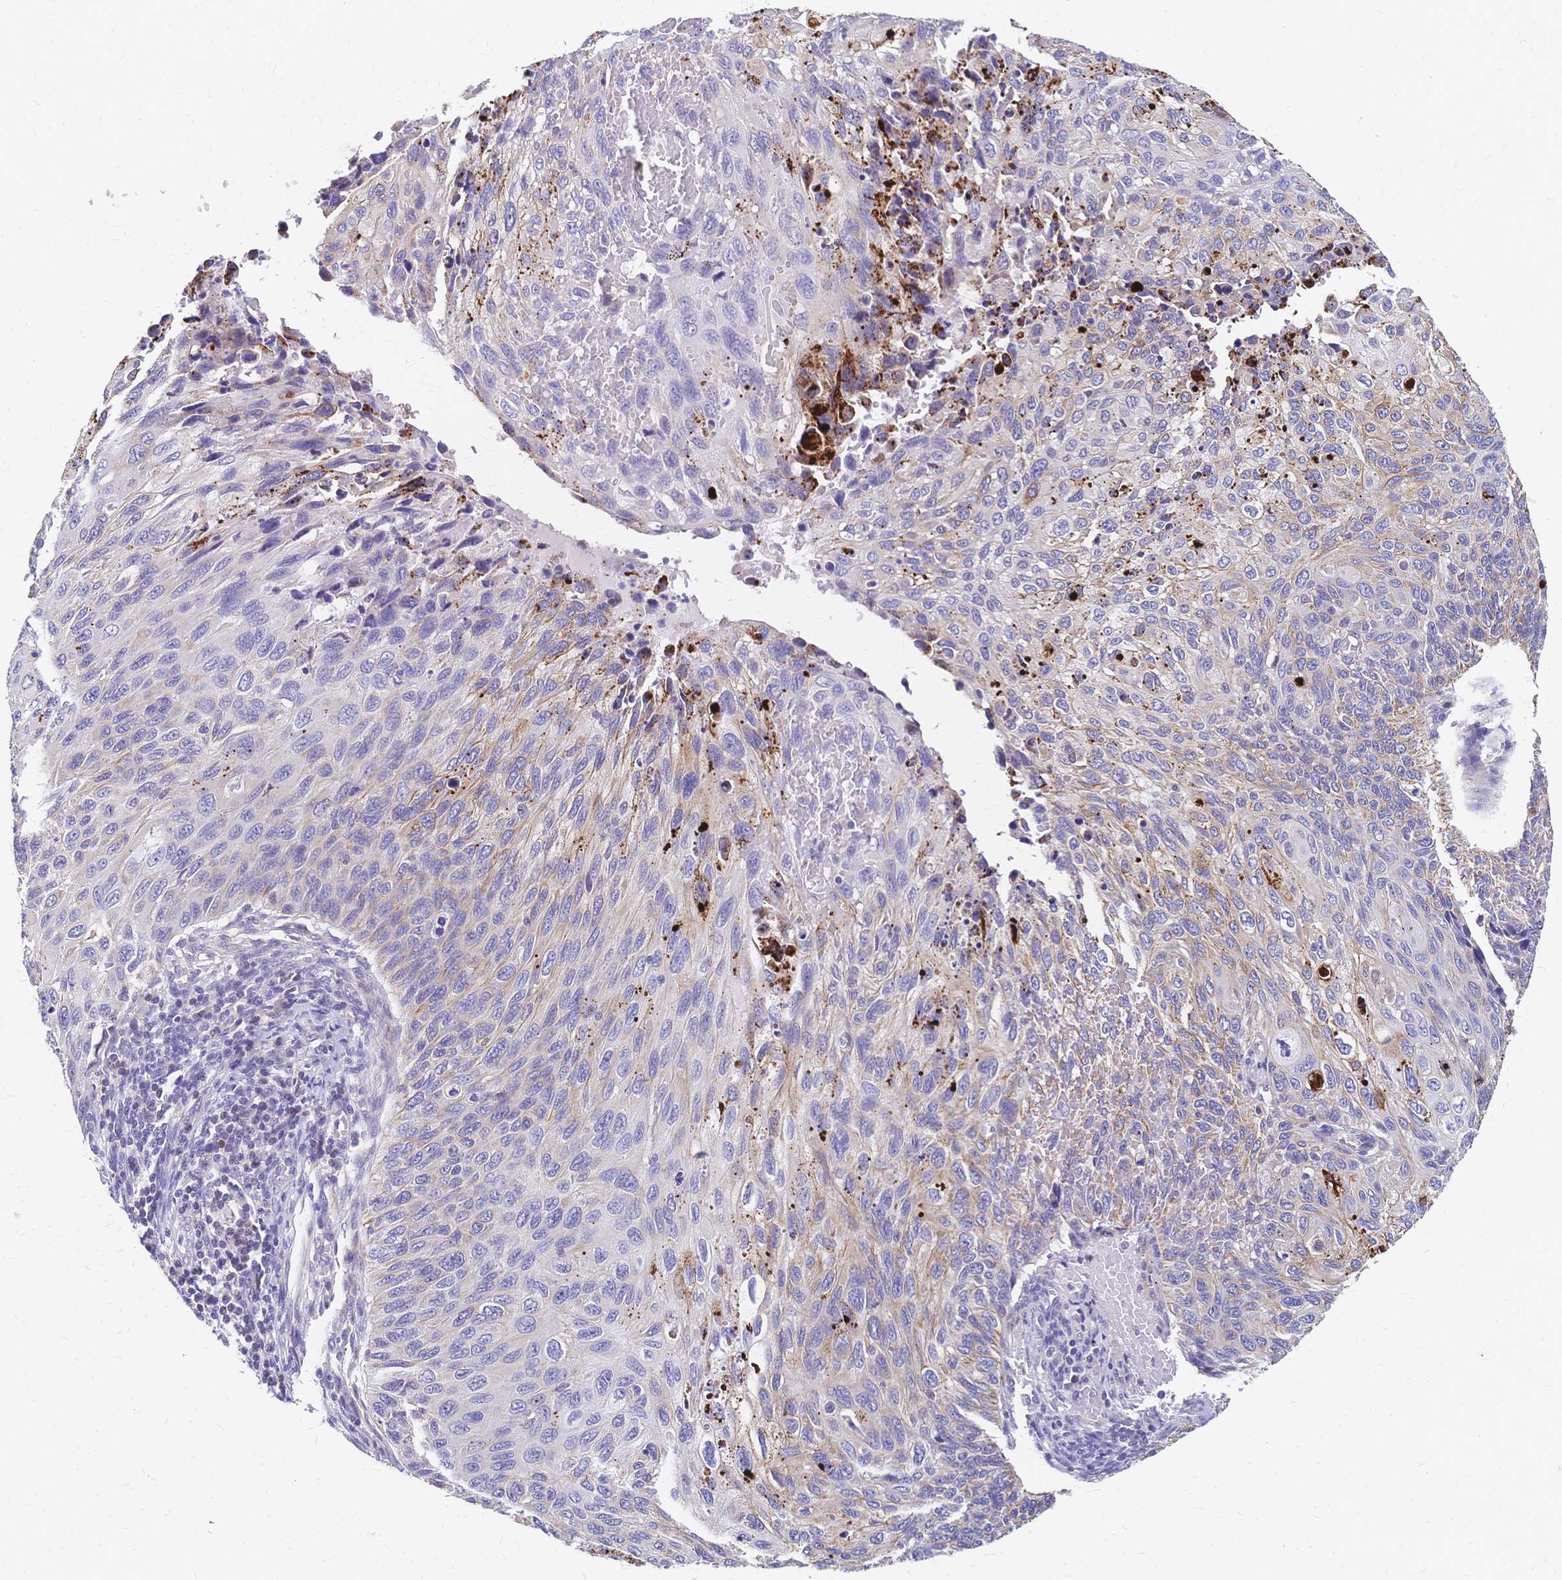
{"staining": {"intensity": "moderate", "quantity": "<25%", "location": "cytoplasmic/membranous"}, "tissue": "cervical cancer", "cell_type": "Tumor cells", "image_type": "cancer", "snomed": [{"axis": "morphology", "description": "Squamous cell carcinoma, NOS"}, {"axis": "topography", "description": "Cervix"}], "caption": "IHC staining of squamous cell carcinoma (cervical), which exhibits low levels of moderate cytoplasmic/membranous positivity in about <25% of tumor cells indicating moderate cytoplasmic/membranous protein expression. The staining was performed using DAB (brown) for protein detection and nuclei were counterstained in hematoxylin (blue).", "gene": "DTNB", "patient": {"sex": "female", "age": 70}}